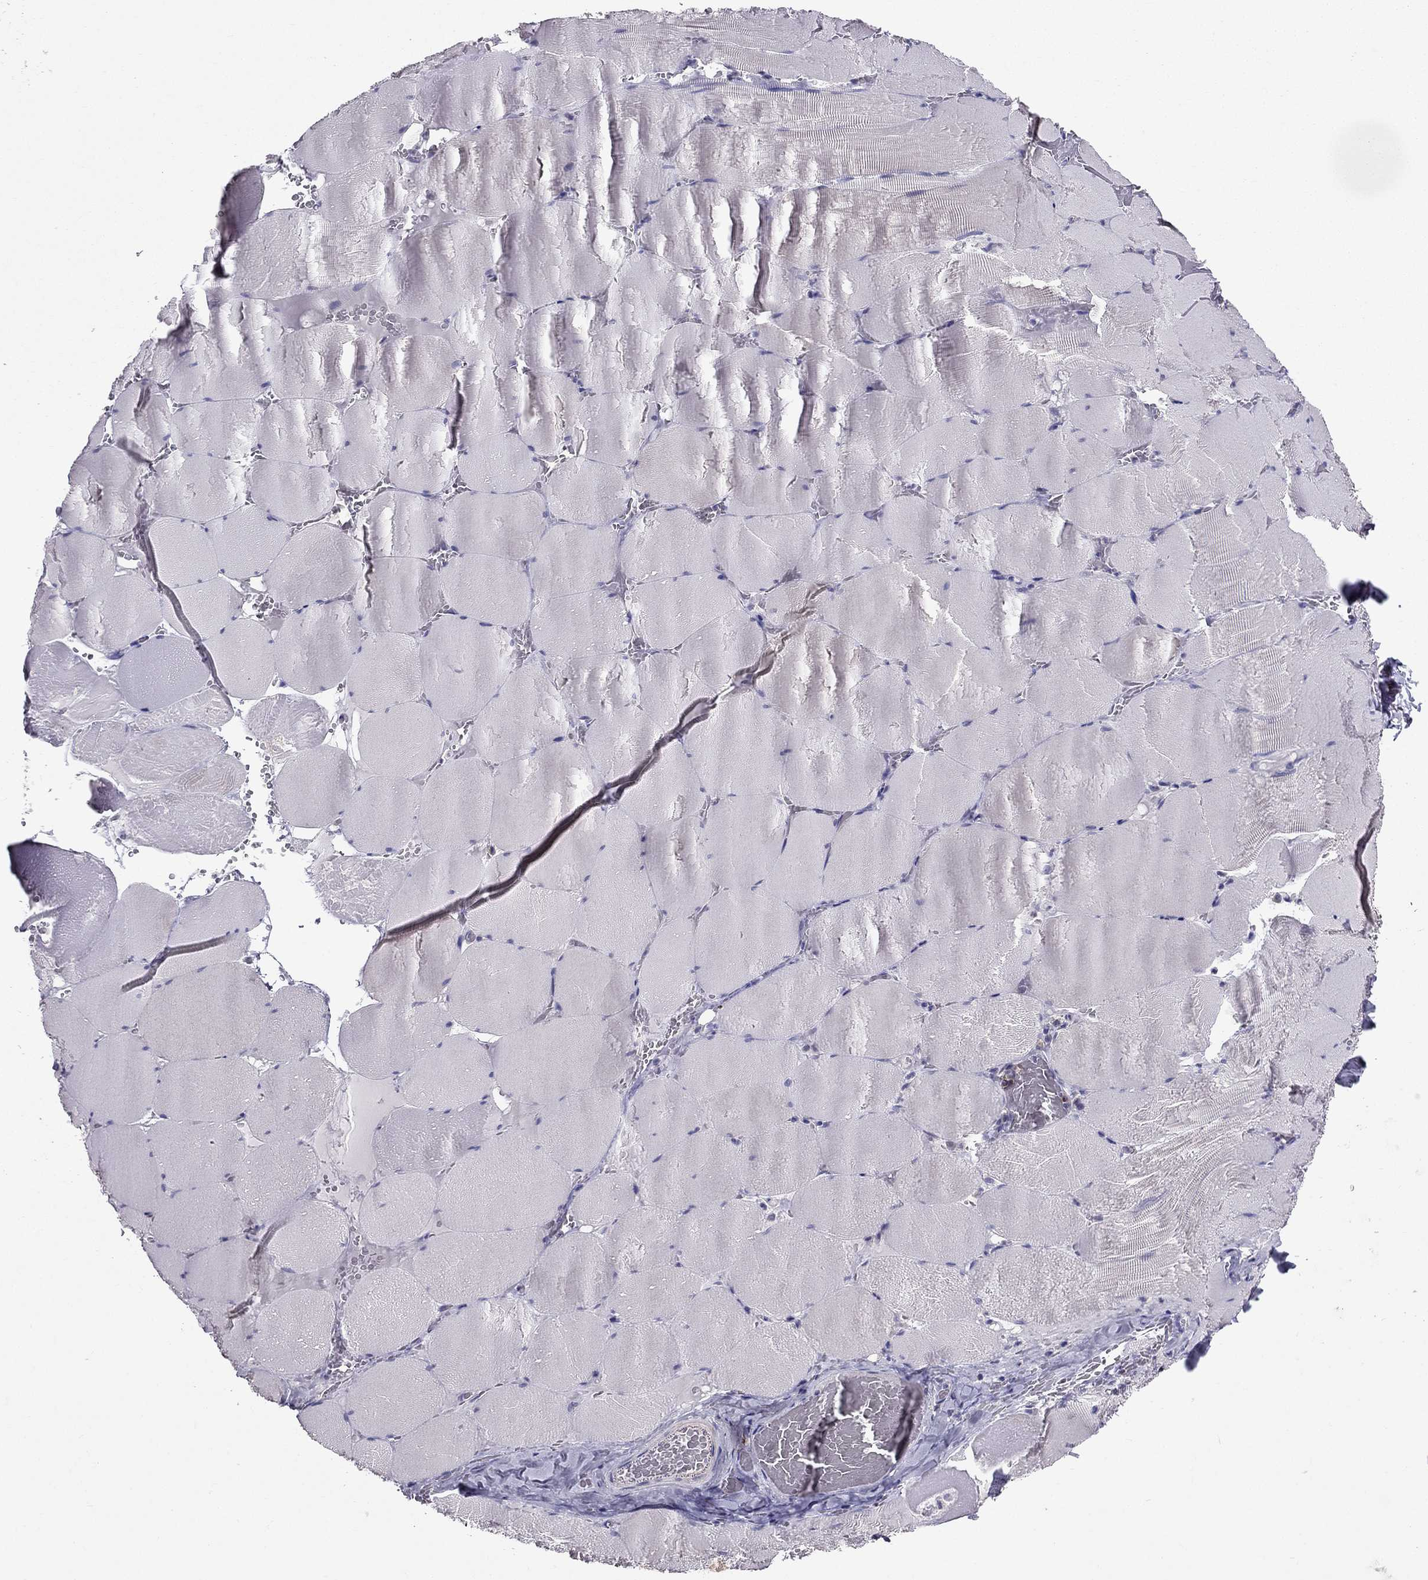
{"staining": {"intensity": "negative", "quantity": "none", "location": "none"}, "tissue": "skeletal muscle", "cell_type": "Myocytes", "image_type": "normal", "snomed": [{"axis": "morphology", "description": "Normal tissue, NOS"}, {"axis": "morphology", "description": "Malignant melanoma, Metastatic site"}, {"axis": "topography", "description": "Skeletal muscle"}], "caption": "Myocytes are negative for brown protein staining in normal skeletal muscle. (Stains: DAB (3,3'-diaminobenzidine) immunohistochemistry (IHC) with hematoxylin counter stain, Microscopy: brightfield microscopy at high magnification).", "gene": "AAK1", "patient": {"sex": "male", "age": 50}}